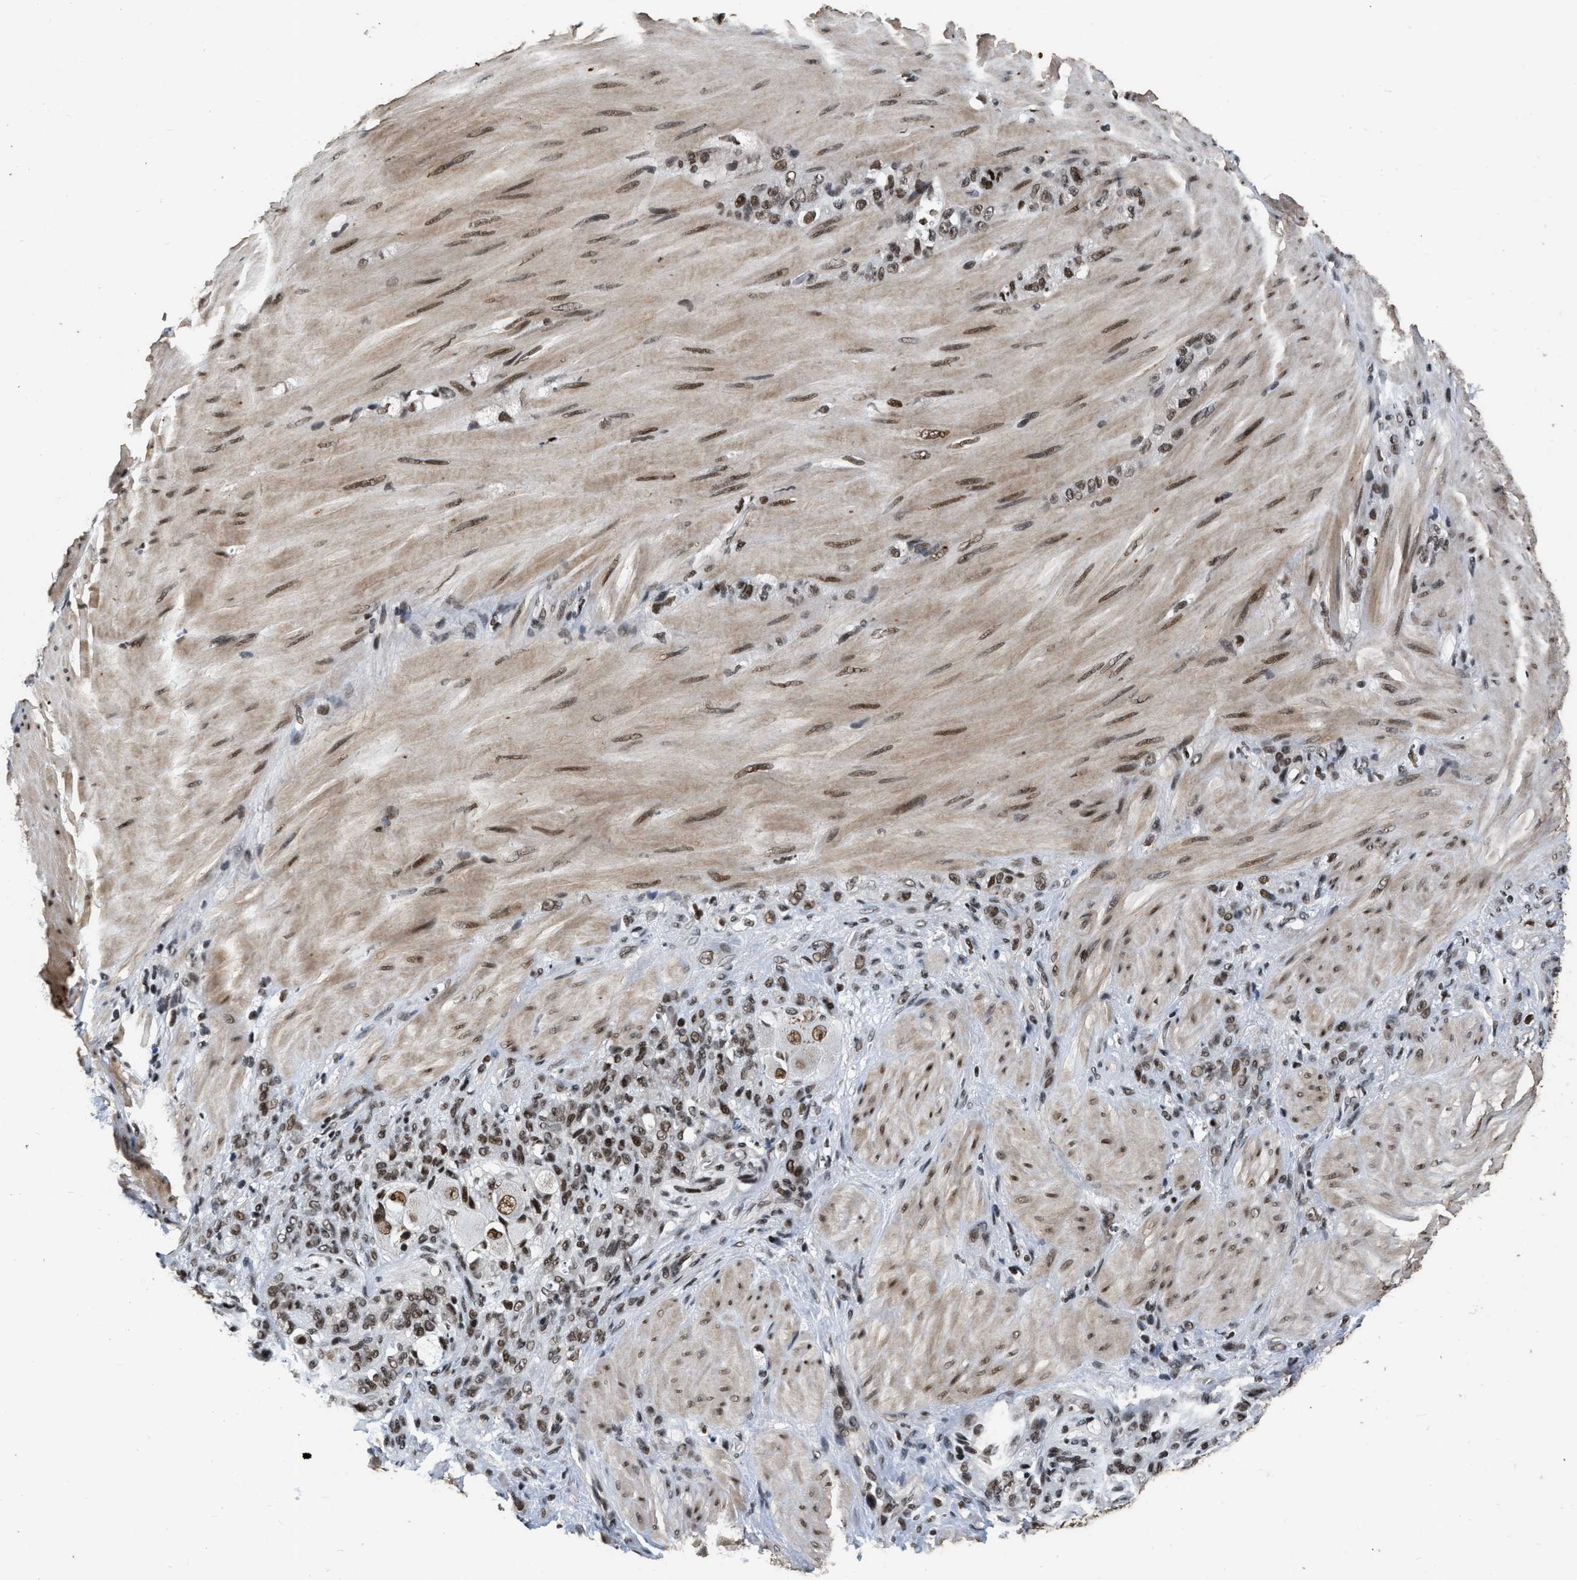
{"staining": {"intensity": "moderate", "quantity": ">75%", "location": "nuclear"}, "tissue": "stomach cancer", "cell_type": "Tumor cells", "image_type": "cancer", "snomed": [{"axis": "morphology", "description": "Normal tissue, NOS"}, {"axis": "morphology", "description": "Adenocarcinoma, NOS"}, {"axis": "topography", "description": "Stomach"}], "caption": "High-power microscopy captured an immunohistochemistry histopathology image of stomach cancer, revealing moderate nuclear staining in about >75% of tumor cells. The protein of interest is stained brown, and the nuclei are stained in blue (DAB (3,3'-diaminobenzidine) IHC with brightfield microscopy, high magnification).", "gene": "SMARCB1", "patient": {"sex": "male", "age": 82}}